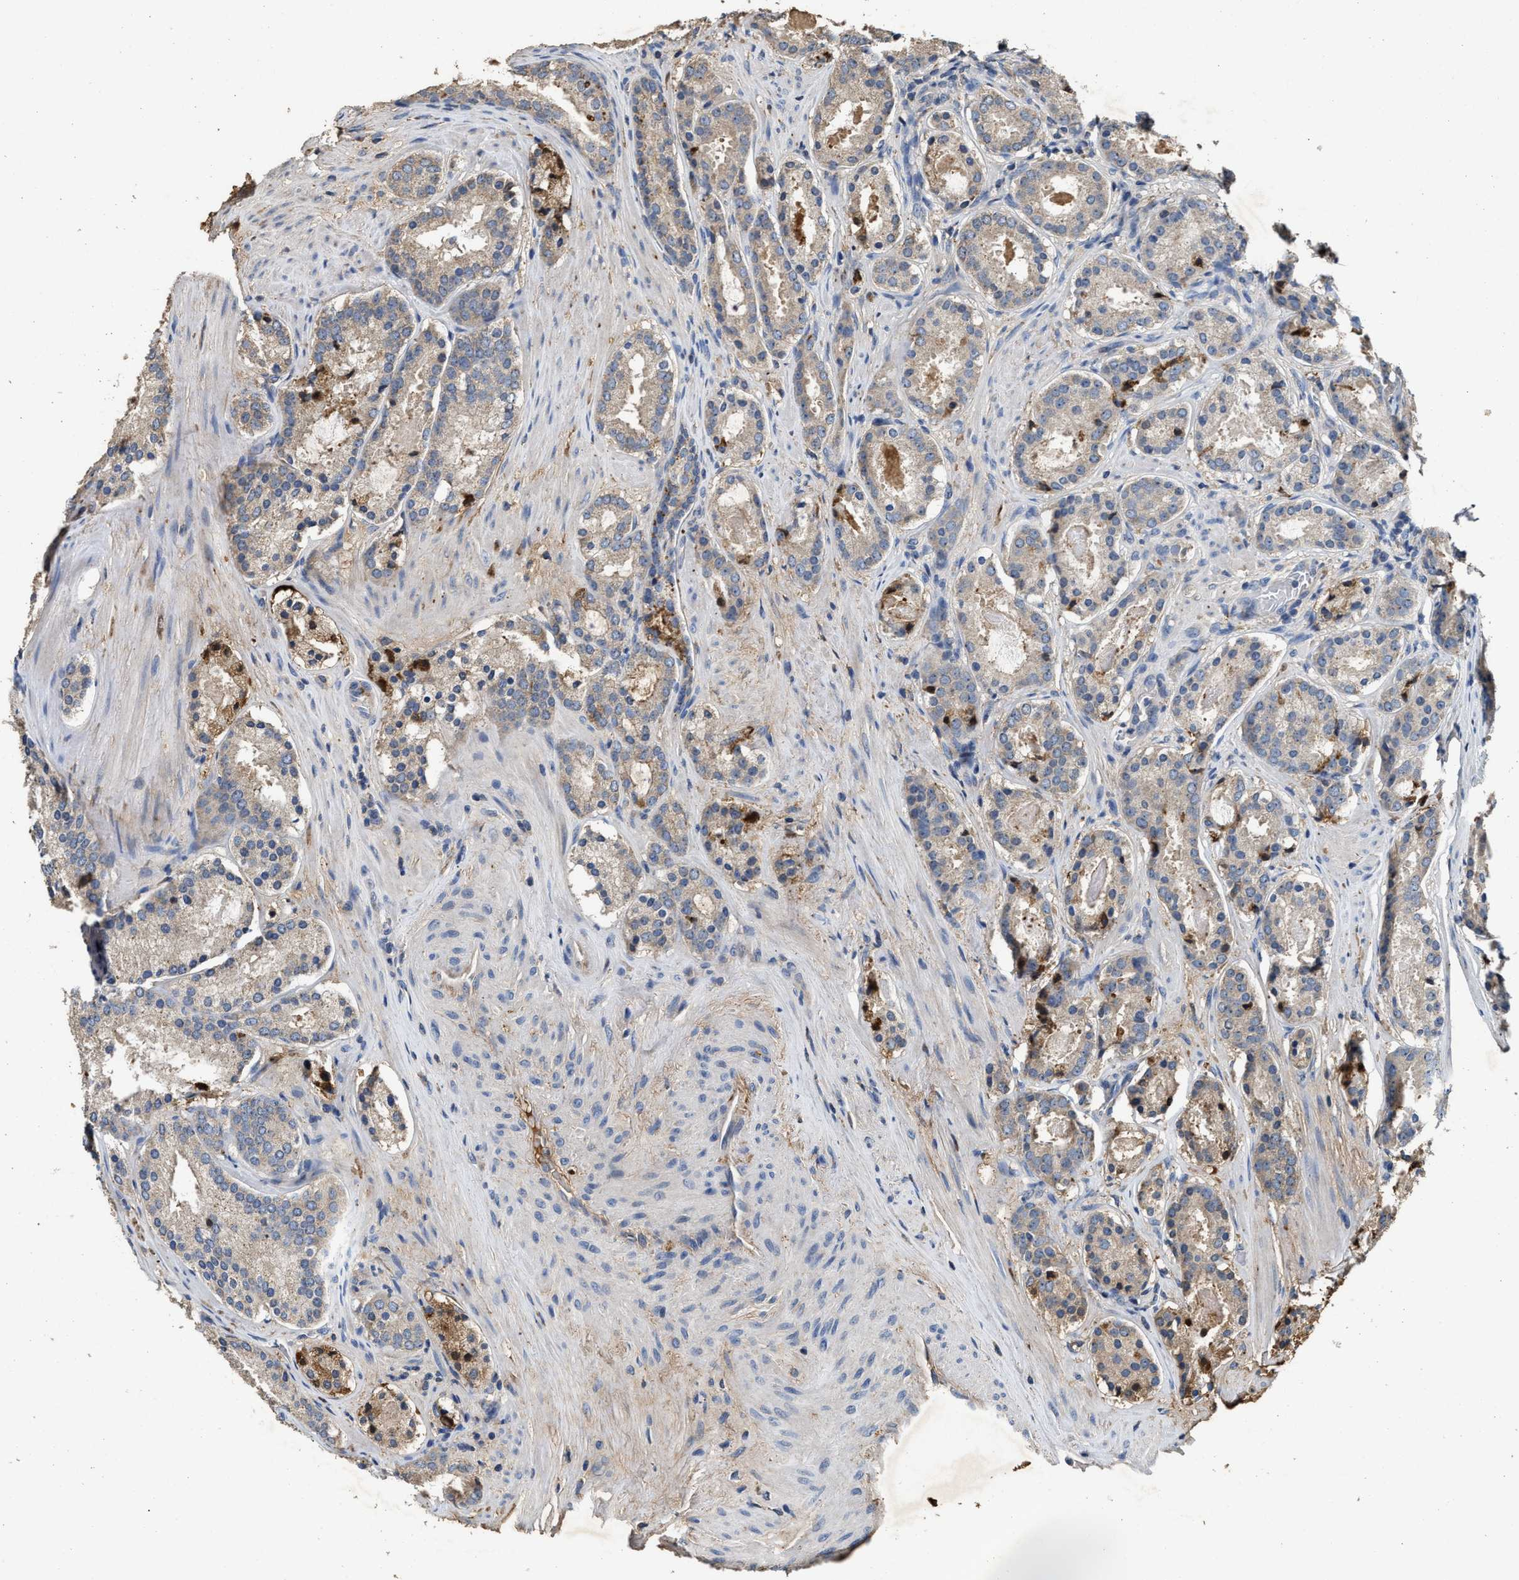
{"staining": {"intensity": "weak", "quantity": ">75%", "location": "cytoplasmic/membranous"}, "tissue": "prostate cancer", "cell_type": "Tumor cells", "image_type": "cancer", "snomed": [{"axis": "morphology", "description": "Adenocarcinoma, Low grade"}, {"axis": "topography", "description": "Prostate"}], "caption": "The histopathology image shows immunohistochemical staining of prostate adenocarcinoma (low-grade). There is weak cytoplasmic/membranous positivity is appreciated in approximately >75% of tumor cells. (Brightfield microscopy of DAB IHC at high magnification).", "gene": "C3", "patient": {"sex": "male", "age": 69}}